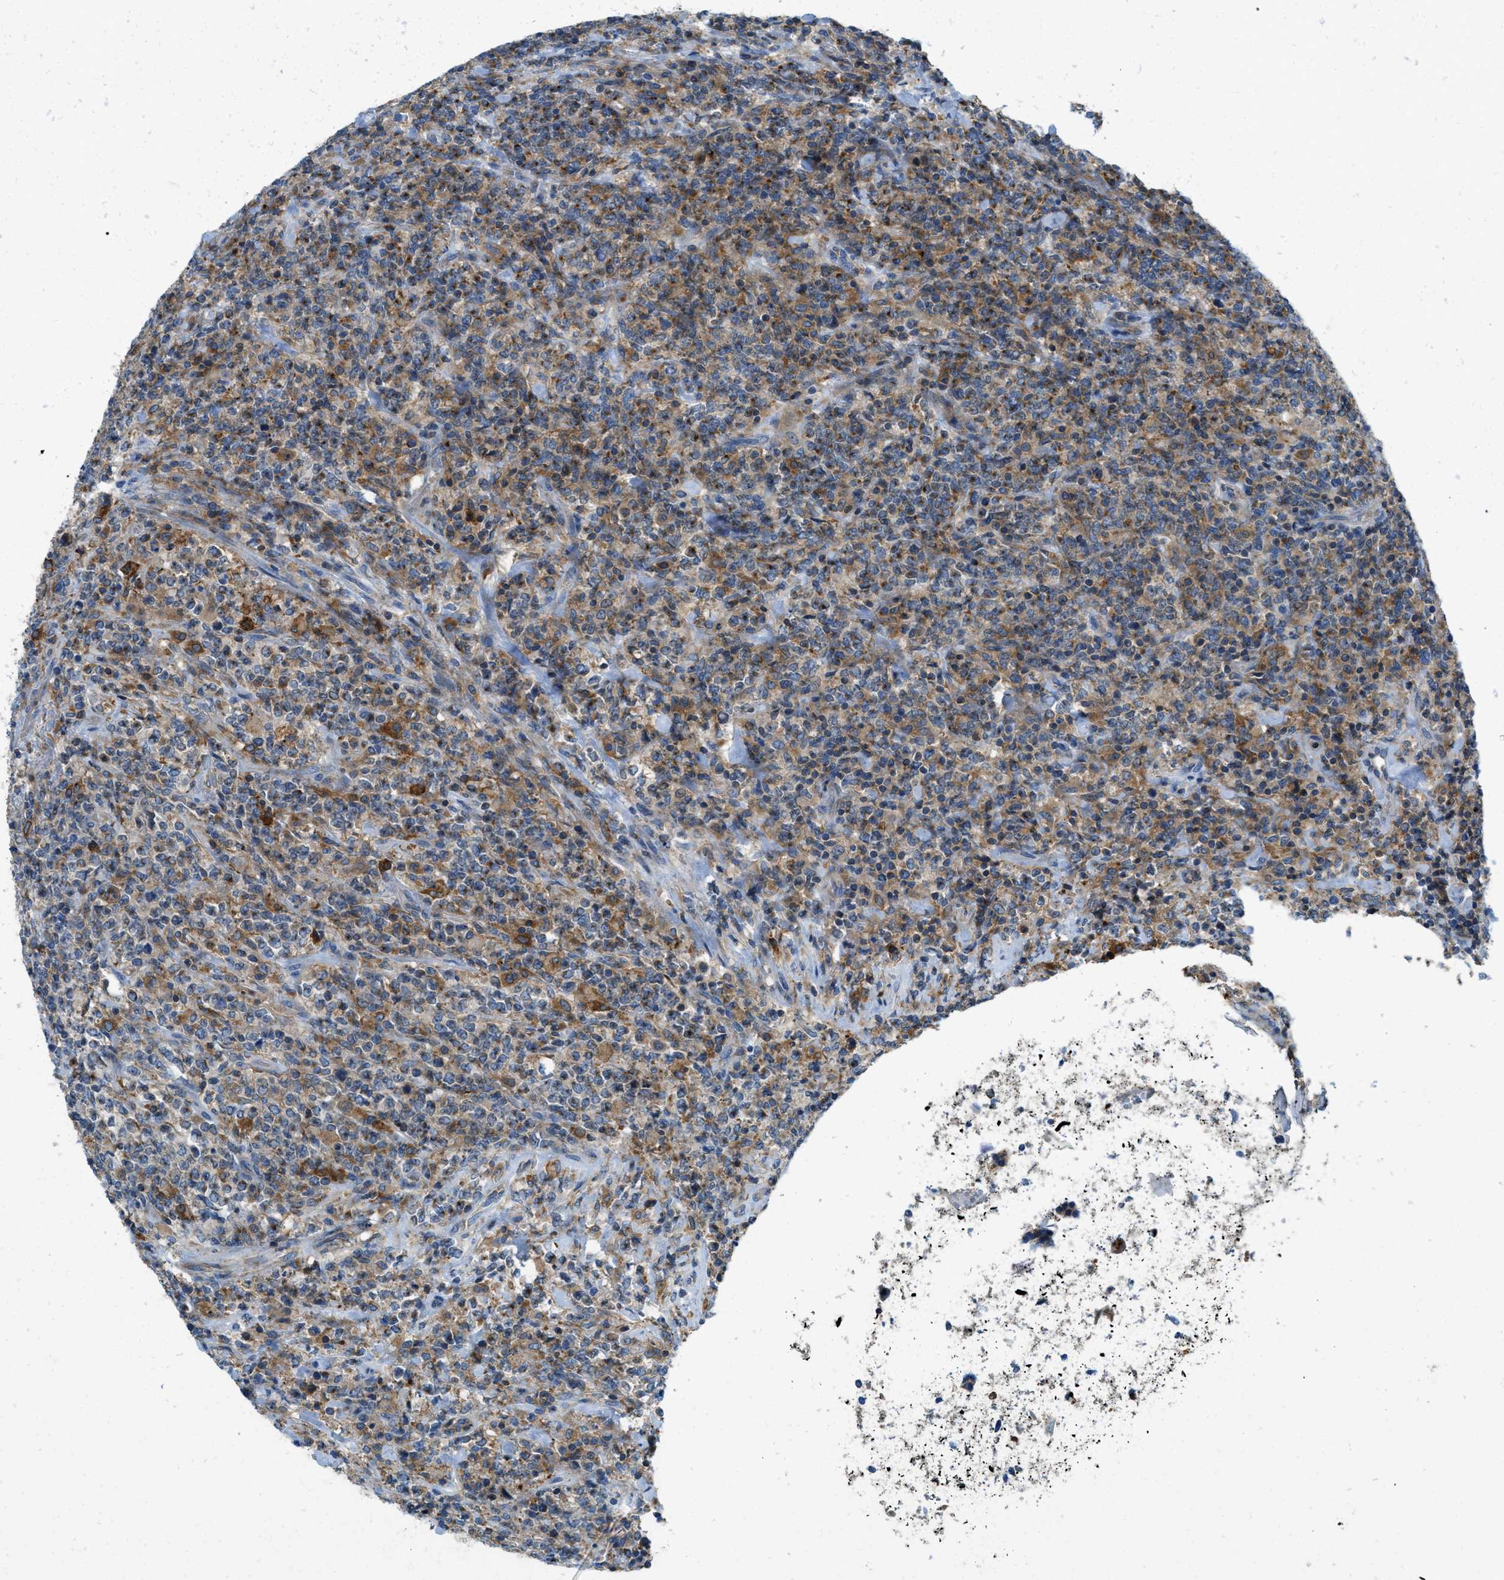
{"staining": {"intensity": "moderate", "quantity": "25%-75%", "location": "cytoplasmic/membranous"}, "tissue": "lymphoma", "cell_type": "Tumor cells", "image_type": "cancer", "snomed": [{"axis": "morphology", "description": "Malignant lymphoma, non-Hodgkin's type, High grade"}, {"axis": "topography", "description": "Soft tissue"}], "caption": "High-grade malignant lymphoma, non-Hodgkin's type tissue reveals moderate cytoplasmic/membranous positivity in about 25%-75% of tumor cells, visualized by immunohistochemistry. The staining was performed using DAB (3,3'-diaminobenzidine) to visualize the protein expression in brown, while the nuclei were stained in blue with hematoxylin (Magnification: 20x).", "gene": "RFFL", "patient": {"sex": "male", "age": 18}}